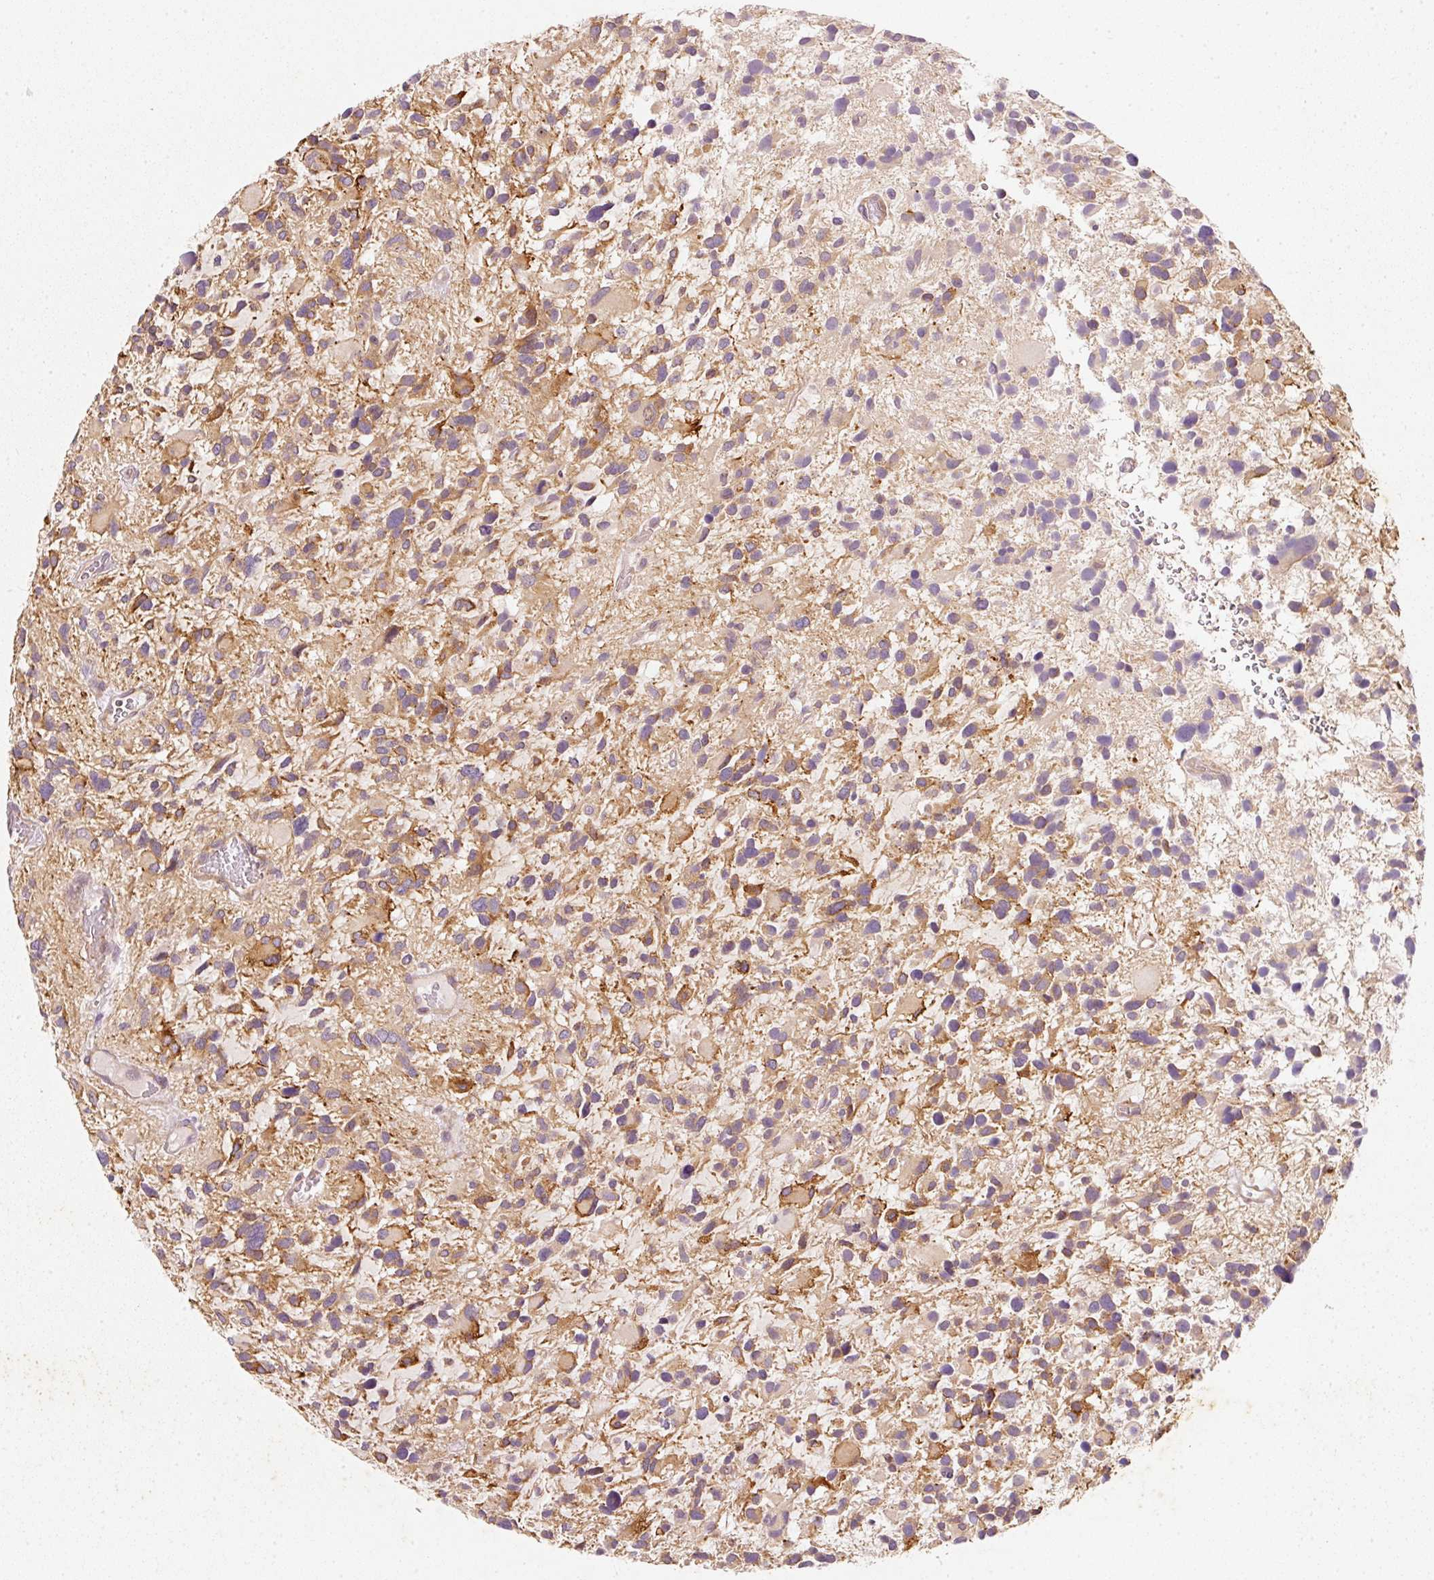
{"staining": {"intensity": "moderate", "quantity": ">75%", "location": "cytoplasmic/membranous"}, "tissue": "glioma", "cell_type": "Tumor cells", "image_type": "cancer", "snomed": [{"axis": "morphology", "description": "Glioma, malignant, High grade"}, {"axis": "topography", "description": "Brain"}], "caption": "High-grade glioma (malignant) stained with DAB (3,3'-diaminobenzidine) IHC exhibits medium levels of moderate cytoplasmic/membranous staining in approximately >75% of tumor cells. (DAB IHC with brightfield microscopy, high magnification).", "gene": "RGL2", "patient": {"sex": "female", "age": 11}}